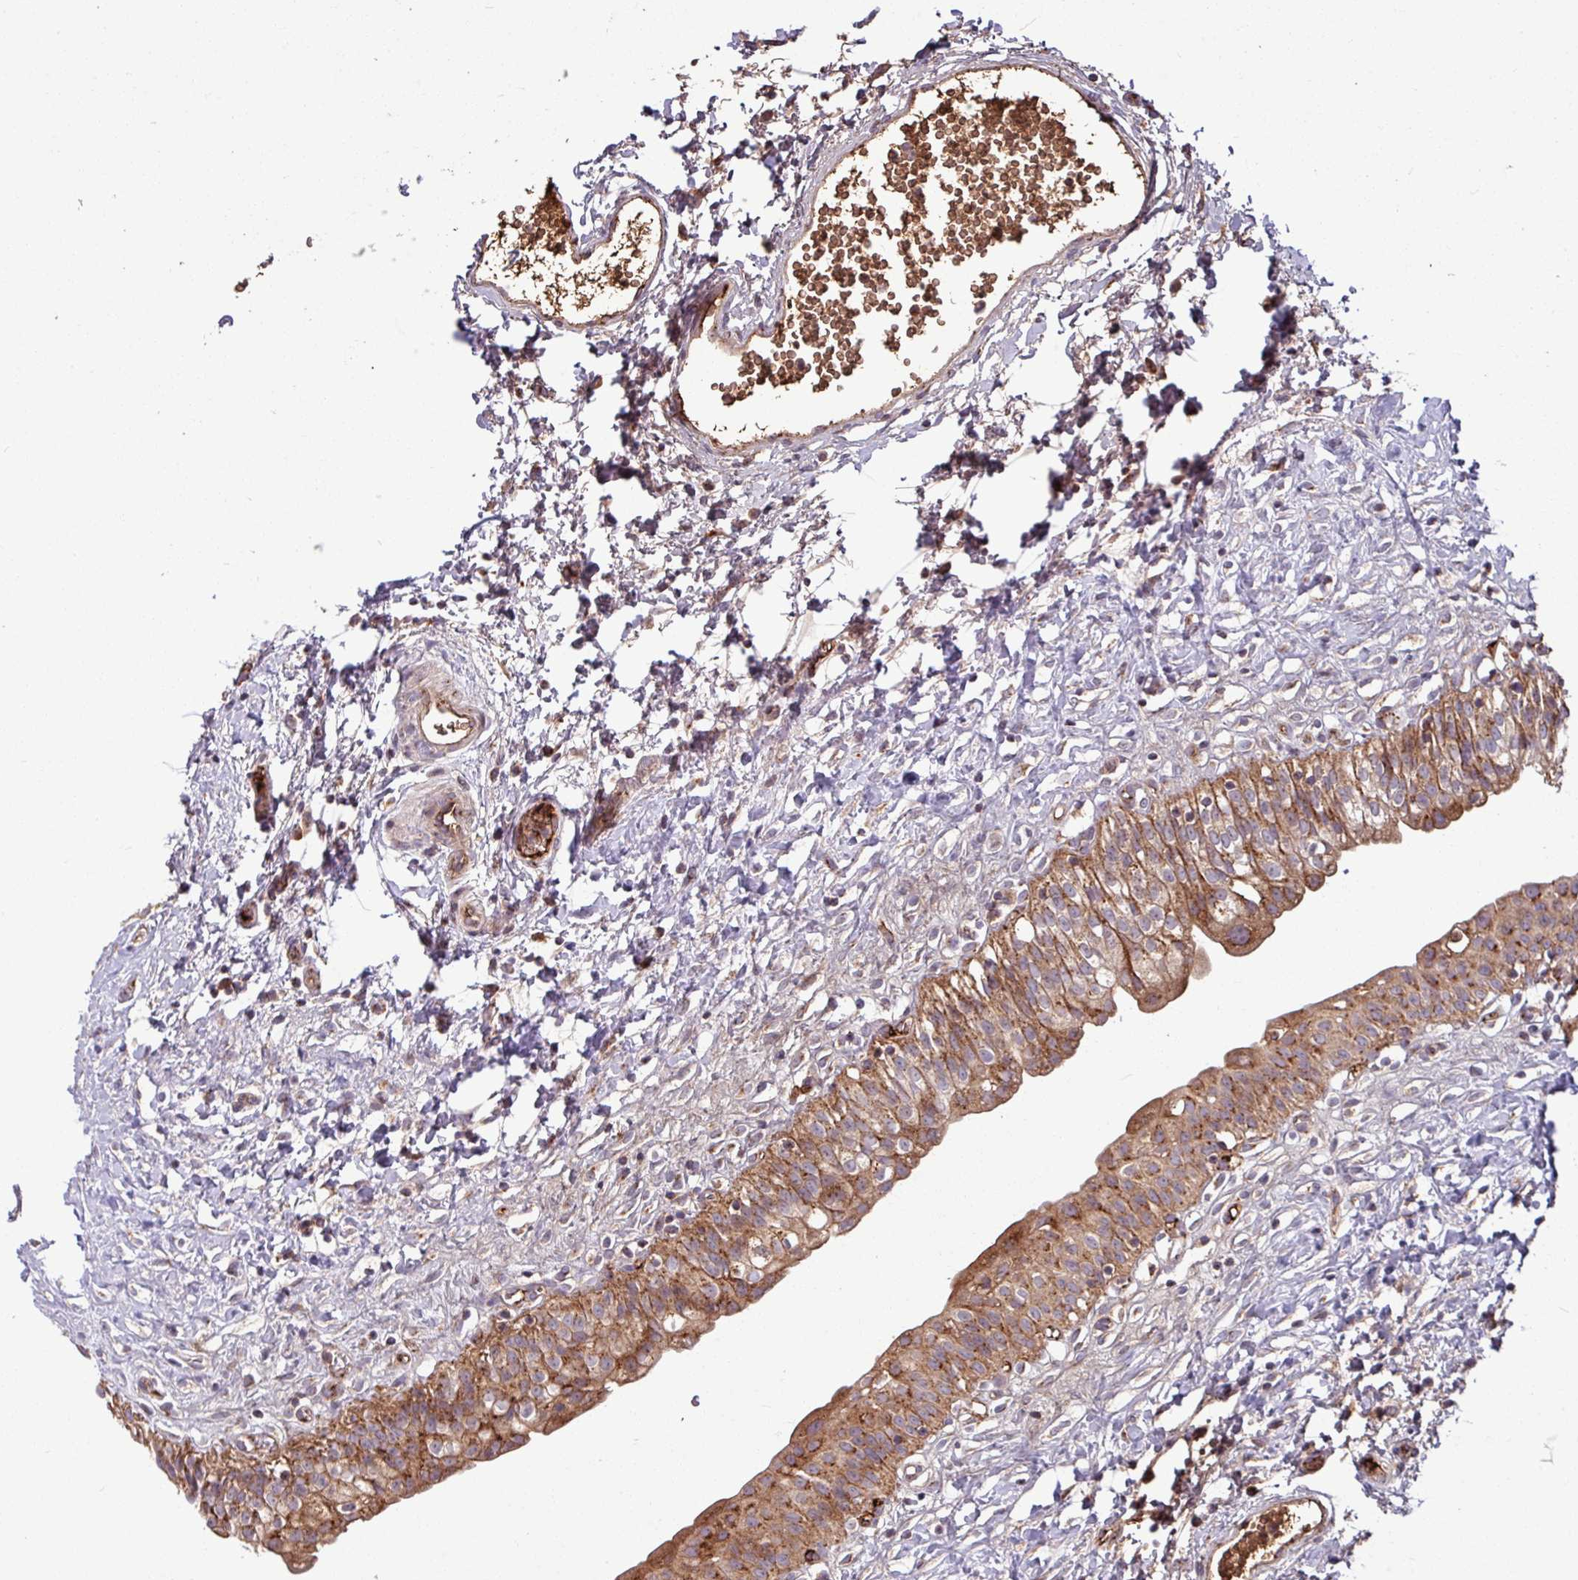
{"staining": {"intensity": "strong", "quantity": ">75%", "location": "cytoplasmic/membranous"}, "tissue": "urinary bladder", "cell_type": "Urothelial cells", "image_type": "normal", "snomed": [{"axis": "morphology", "description": "Normal tissue, NOS"}, {"axis": "topography", "description": "Urinary bladder"}], "caption": "This is a micrograph of immunohistochemistry (IHC) staining of unremarkable urinary bladder, which shows strong expression in the cytoplasmic/membranous of urothelial cells.", "gene": "LSM12", "patient": {"sex": "male", "age": 51}}